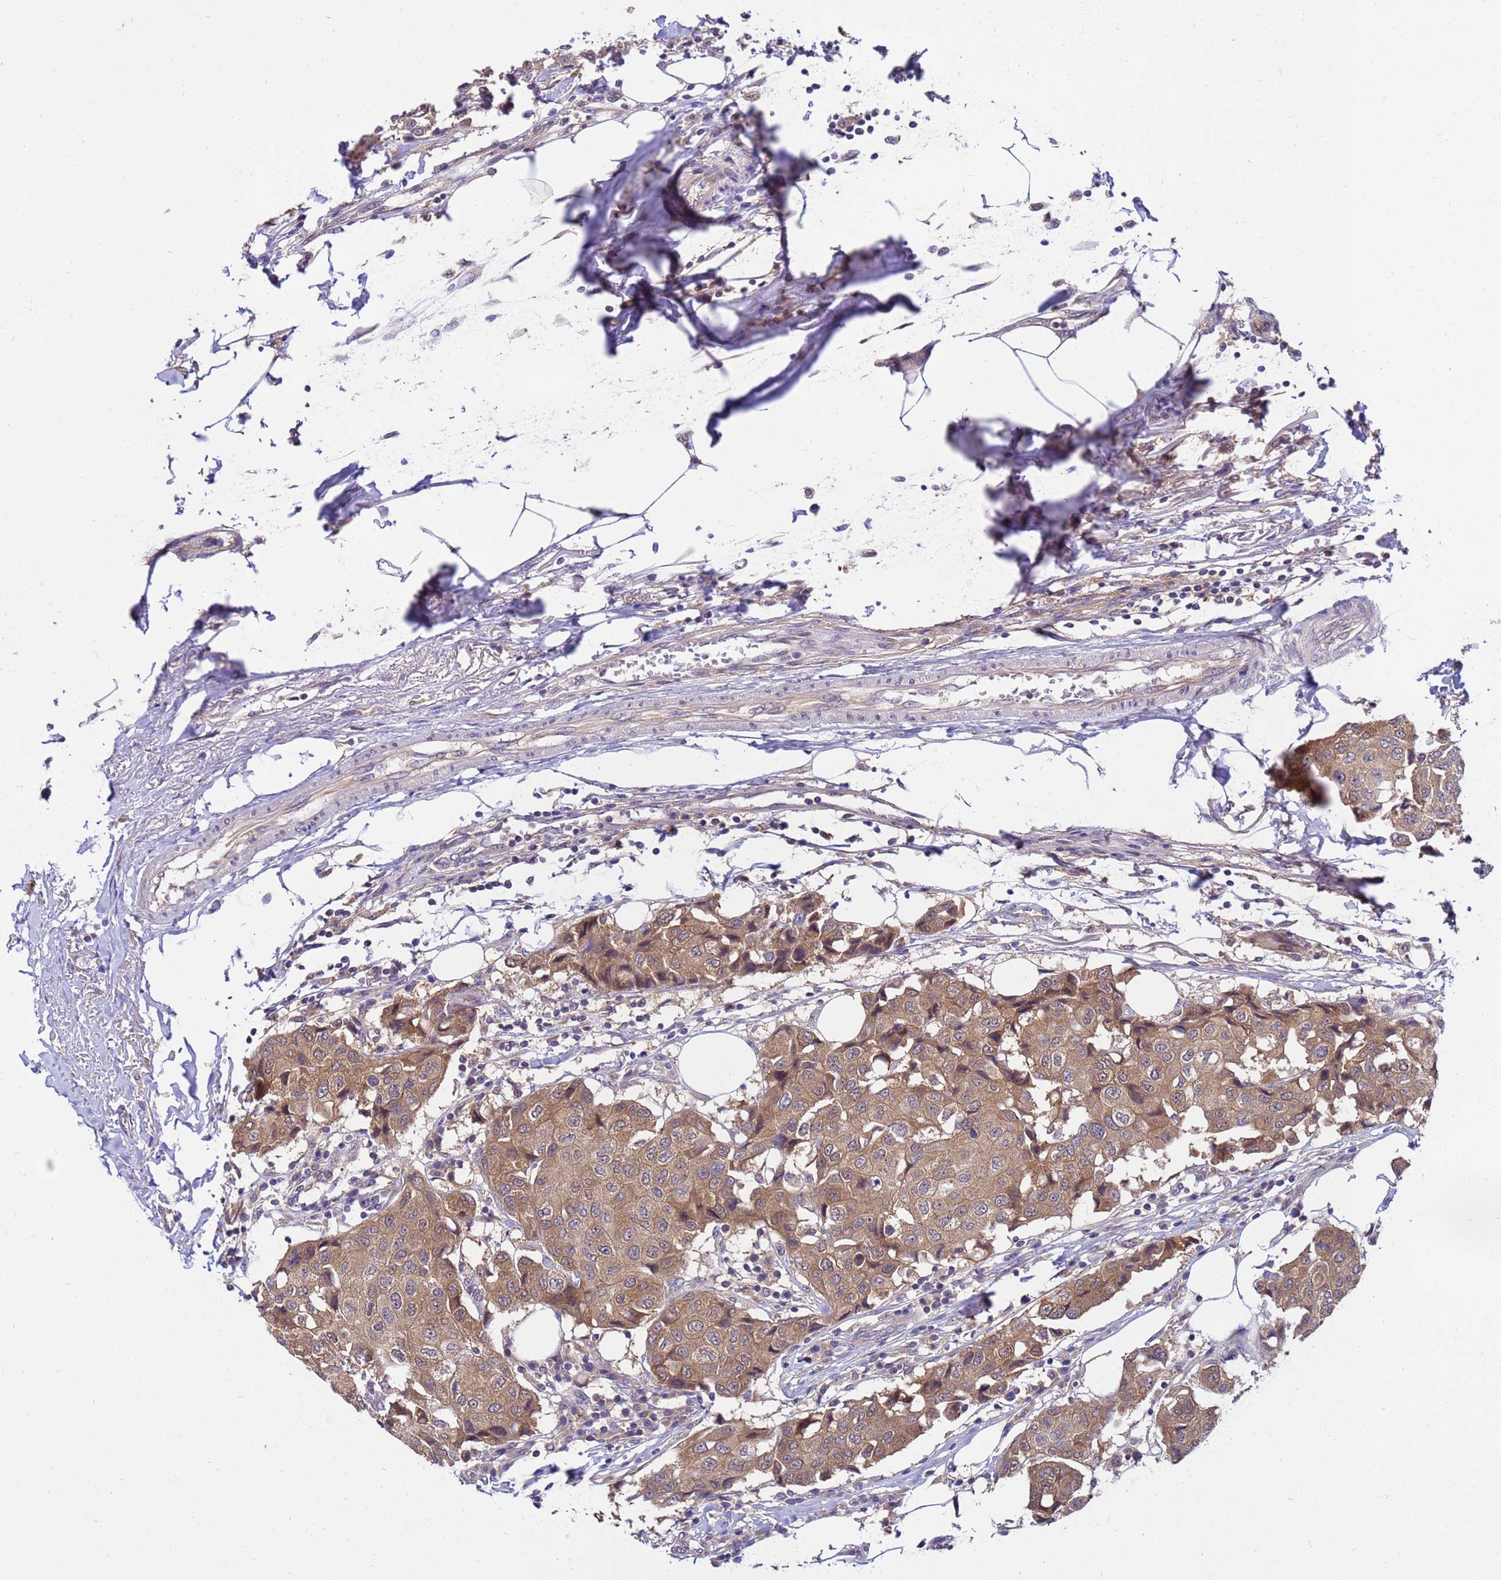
{"staining": {"intensity": "moderate", "quantity": ">75%", "location": "cytoplasmic/membranous"}, "tissue": "breast cancer", "cell_type": "Tumor cells", "image_type": "cancer", "snomed": [{"axis": "morphology", "description": "Duct carcinoma"}, {"axis": "topography", "description": "Breast"}], "caption": "About >75% of tumor cells in human breast cancer (invasive ductal carcinoma) display moderate cytoplasmic/membranous protein expression as visualized by brown immunohistochemical staining.", "gene": "GET3", "patient": {"sex": "female", "age": 80}}